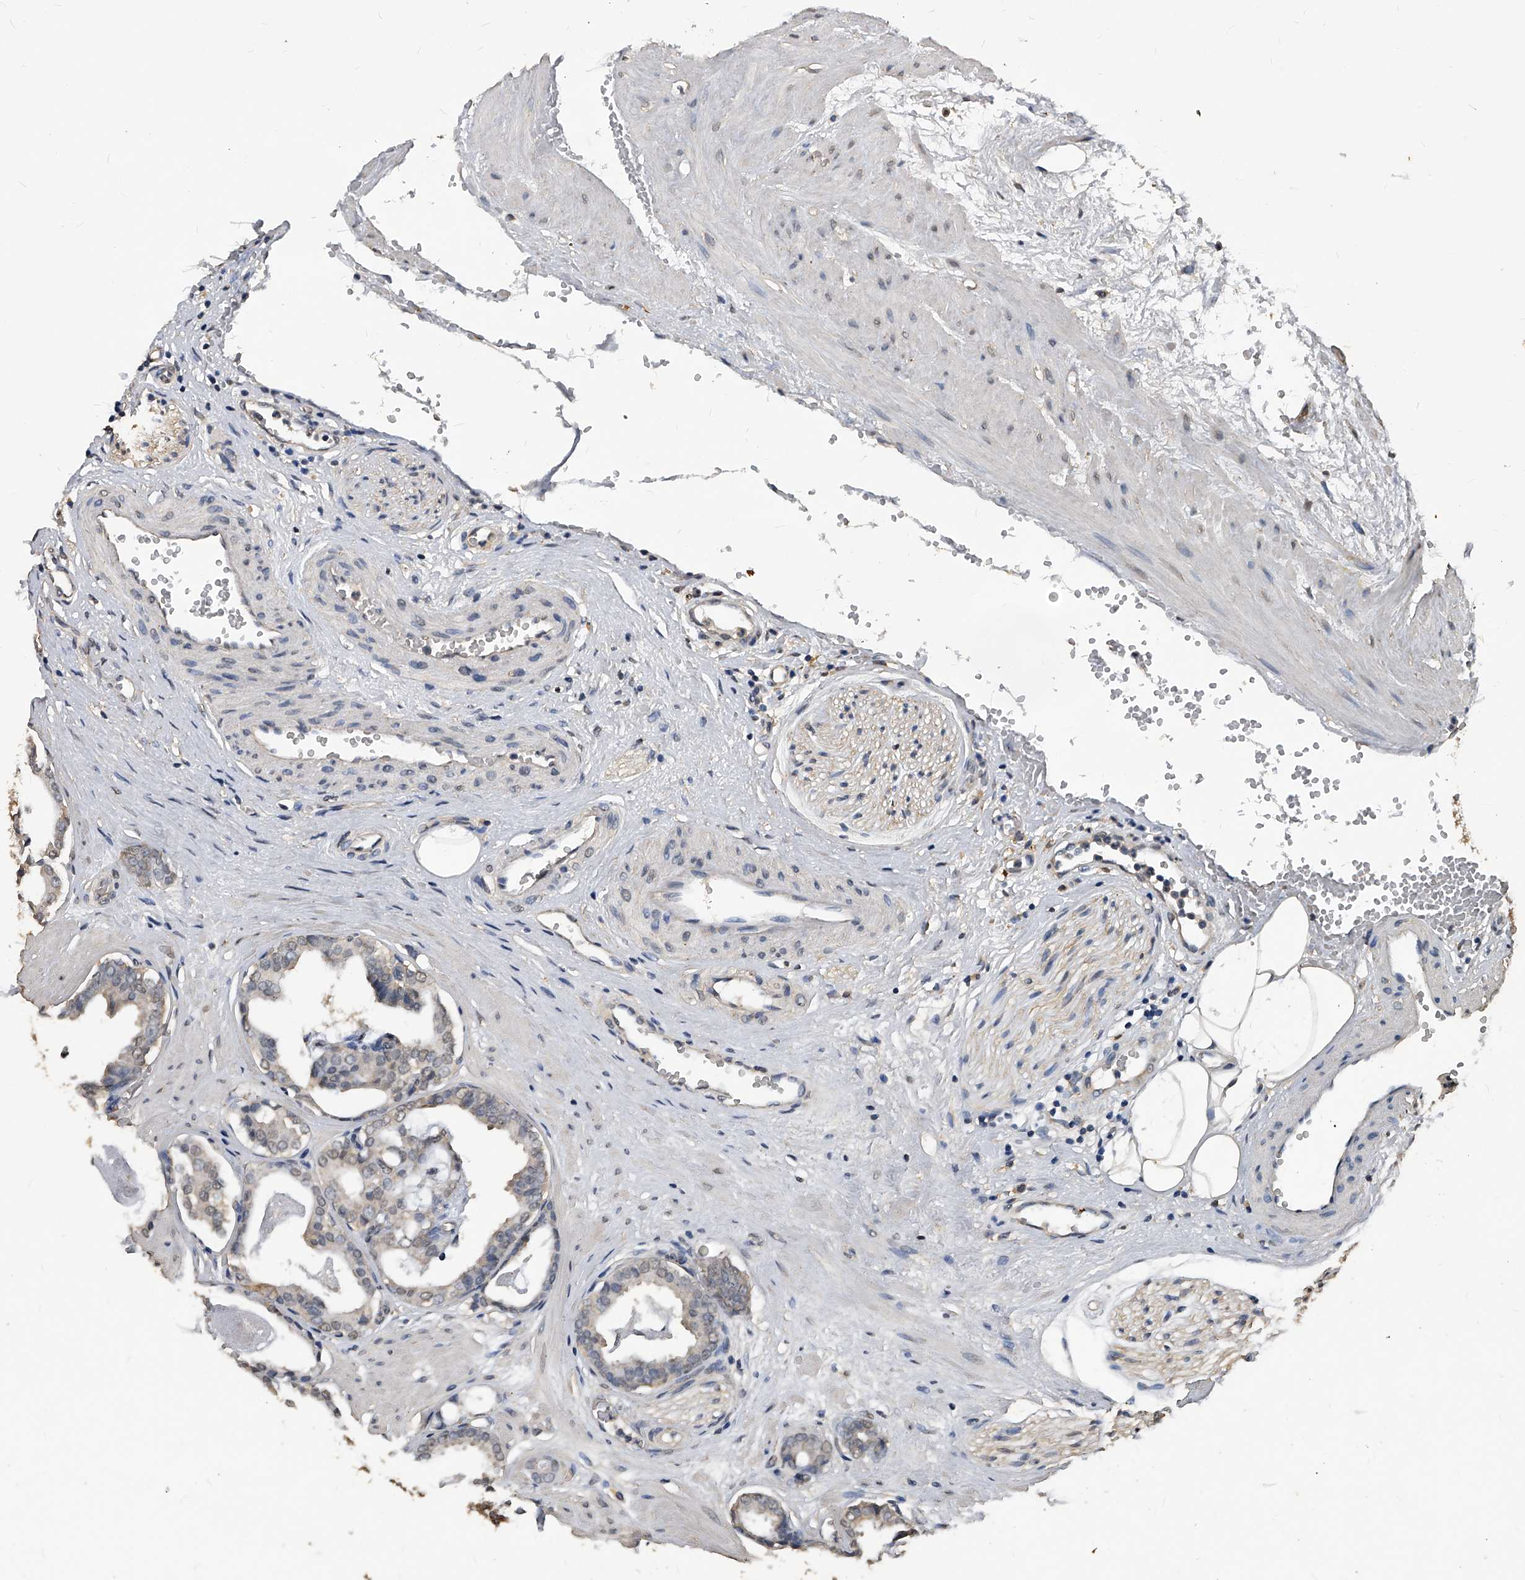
{"staining": {"intensity": "negative", "quantity": "none", "location": "none"}, "tissue": "prostate cancer", "cell_type": "Tumor cells", "image_type": "cancer", "snomed": [{"axis": "morphology", "description": "Adenocarcinoma, Low grade"}, {"axis": "topography", "description": "Prostate"}], "caption": "Immunohistochemical staining of prostate cancer (low-grade adenocarcinoma) shows no significant positivity in tumor cells.", "gene": "FBXL4", "patient": {"sex": "male", "age": 53}}